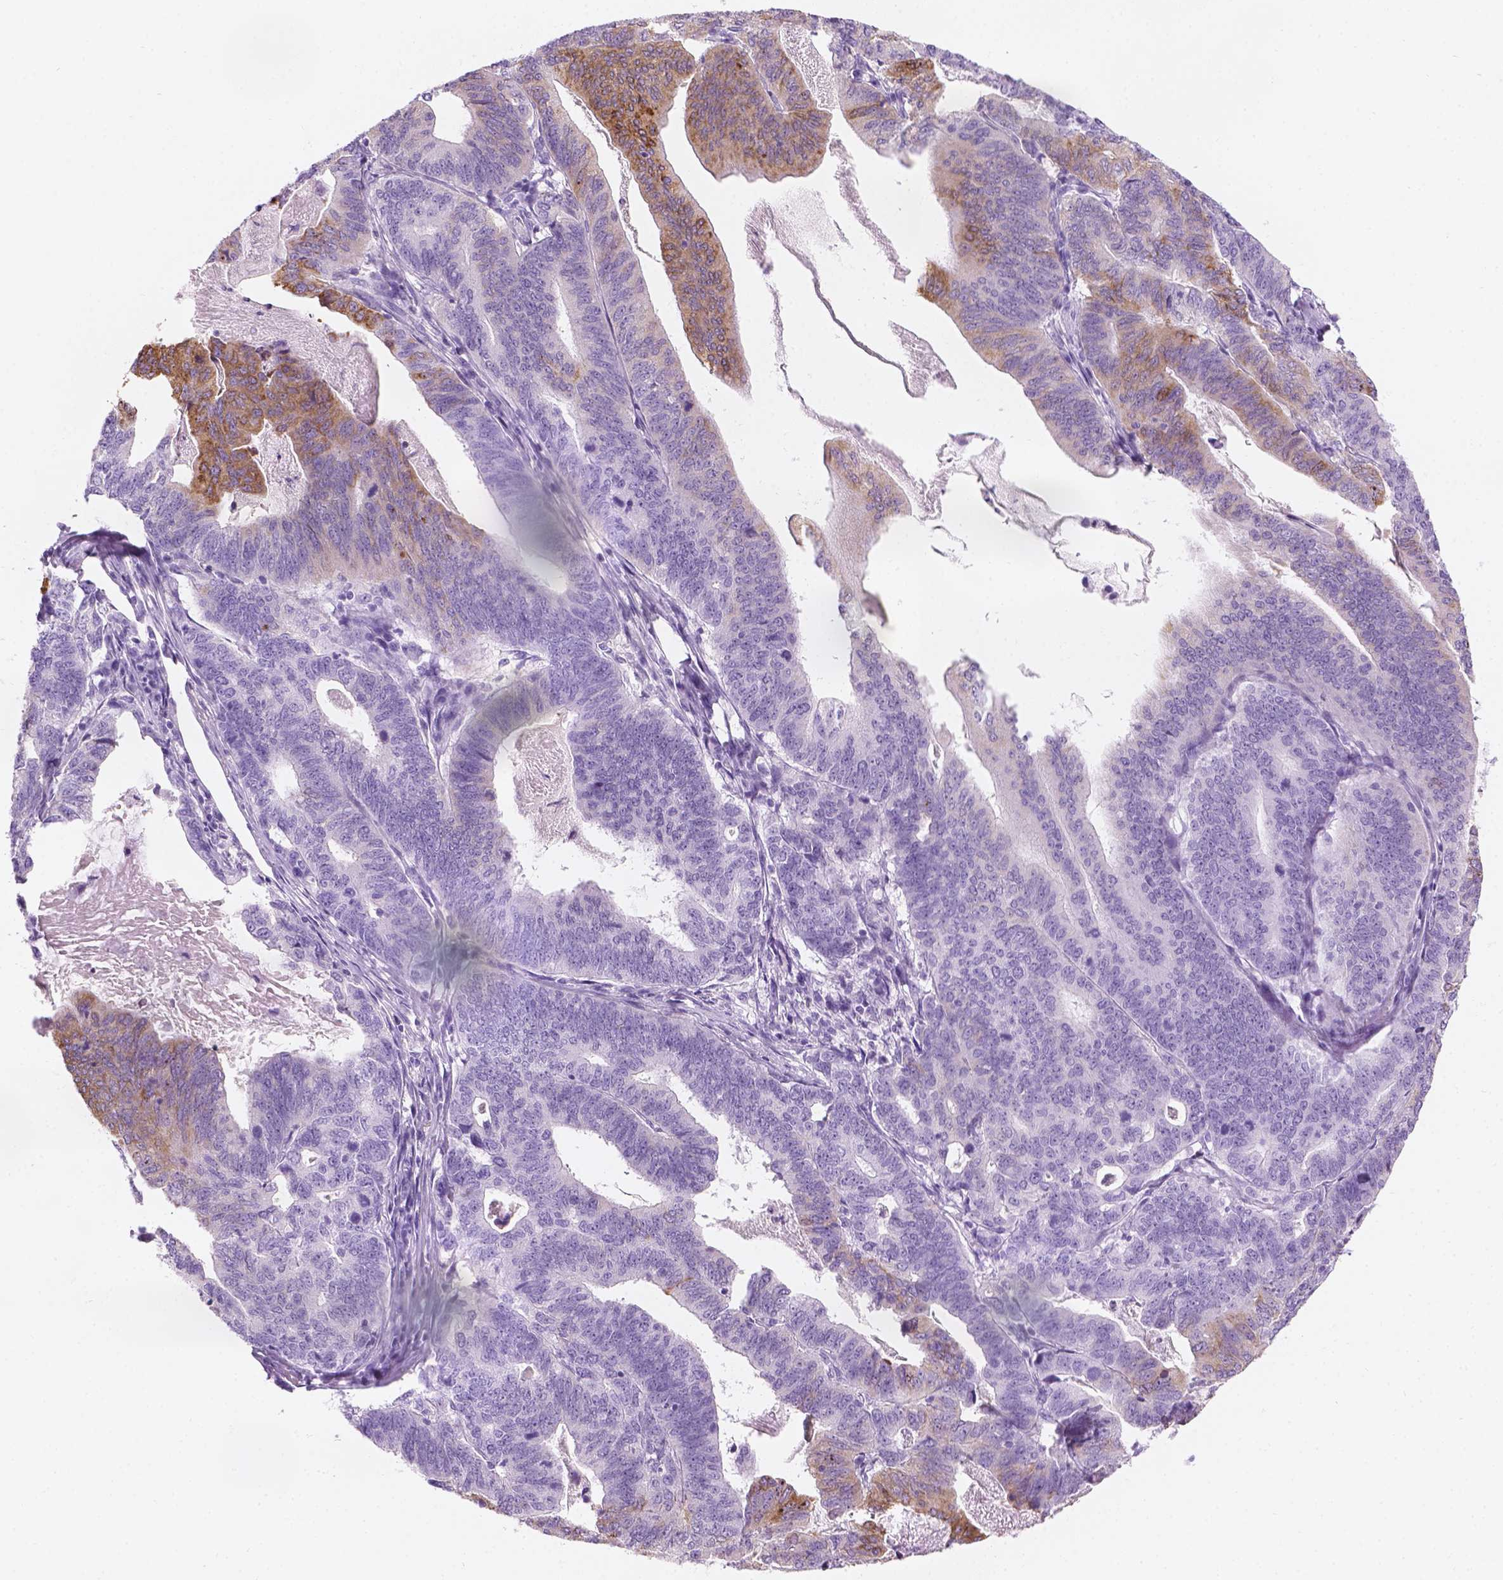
{"staining": {"intensity": "moderate", "quantity": "<25%", "location": "cytoplasmic/membranous"}, "tissue": "stomach cancer", "cell_type": "Tumor cells", "image_type": "cancer", "snomed": [{"axis": "morphology", "description": "Adenocarcinoma, NOS"}, {"axis": "topography", "description": "Stomach, upper"}], "caption": "Adenocarcinoma (stomach) tissue reveals moderate cytoplasmic/membranous staining in approximately <25% of tumor cells (brown staining indicates protein expression, while blue staining denotes nuclei).", "gene": "TTC29", "patient": {"sex": "female", "age": 67}}